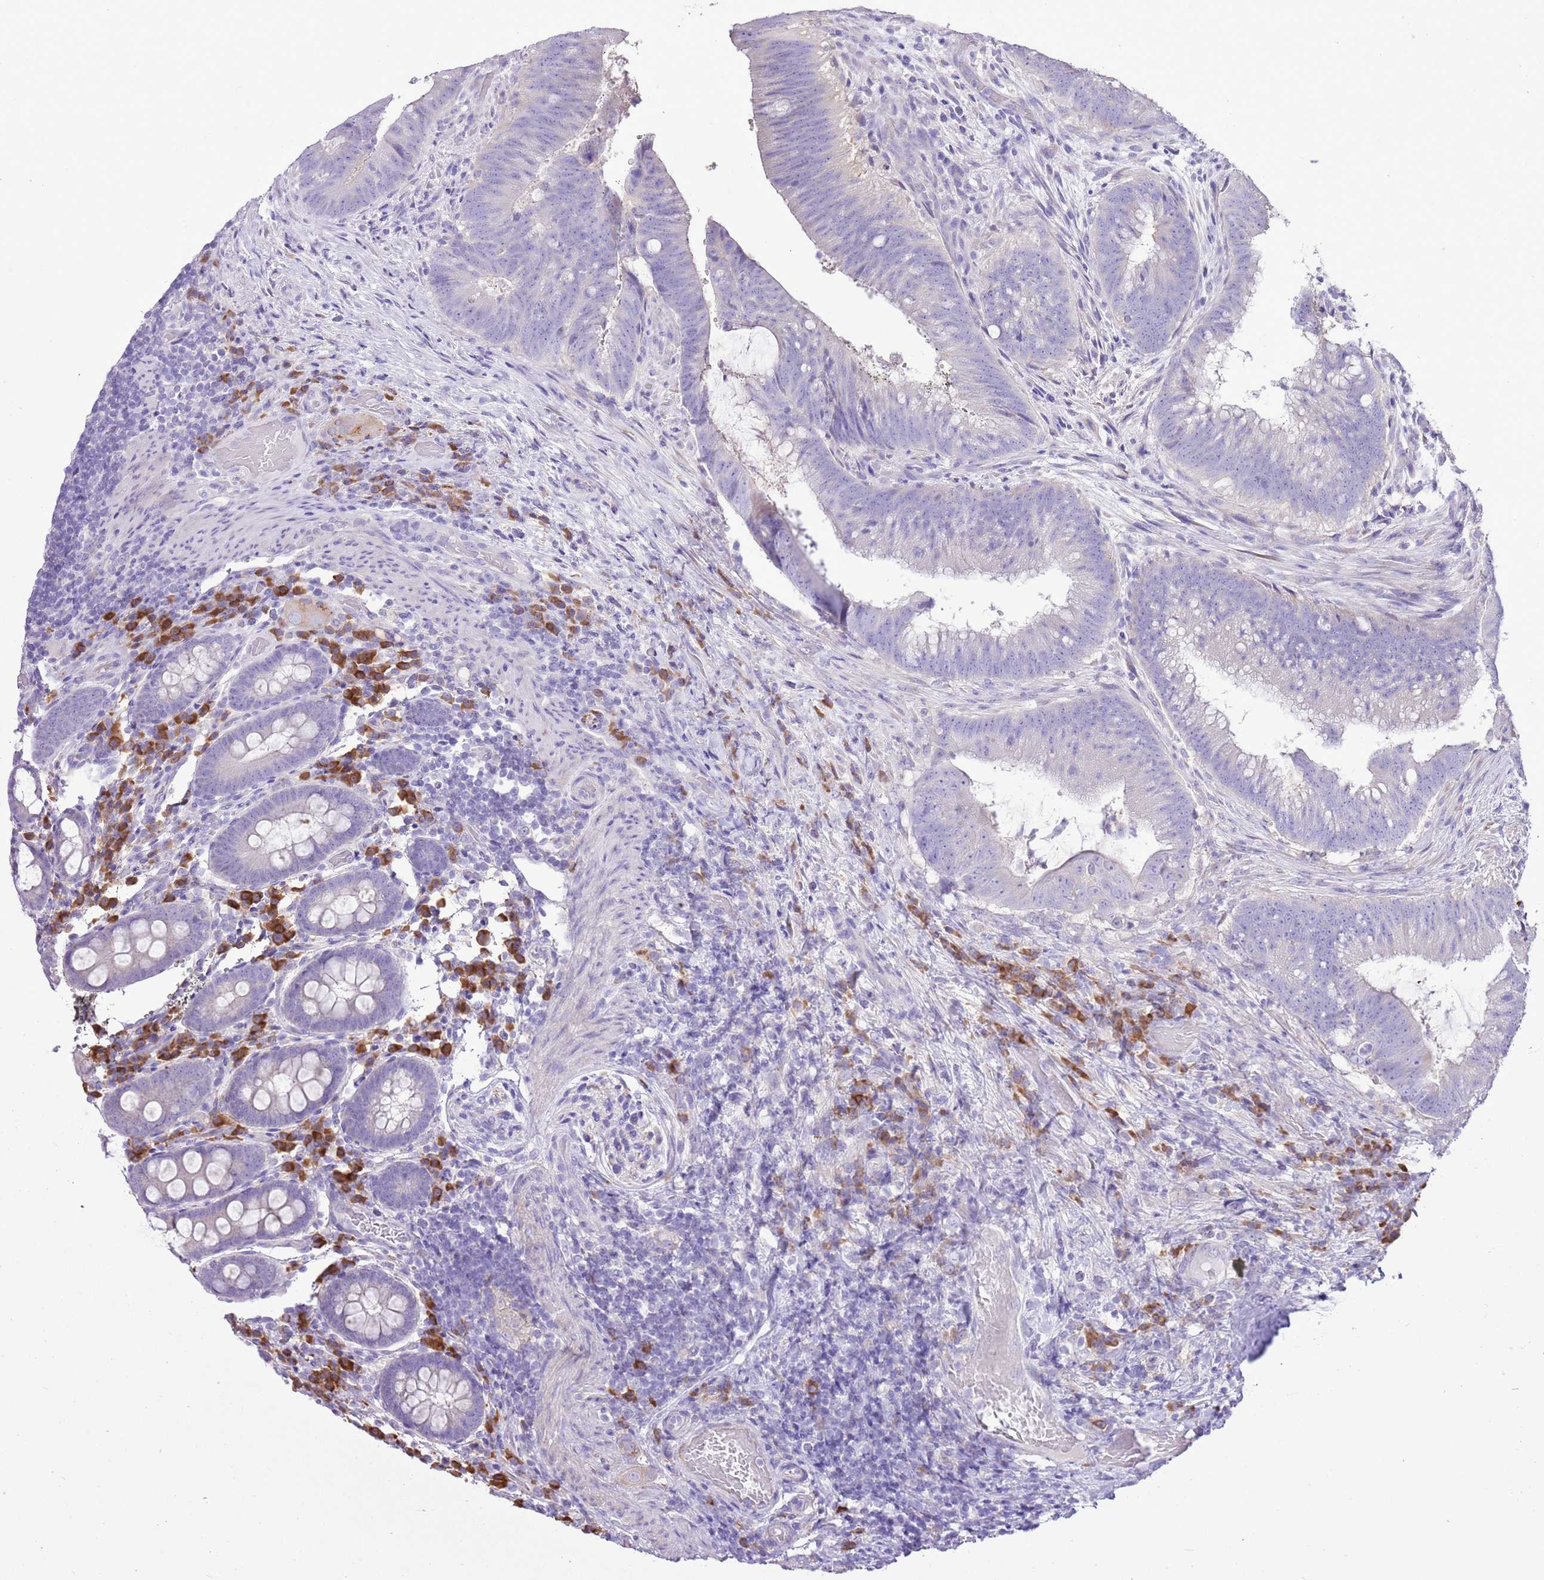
{"staining": {"intensity": "negative", "quantity": "none", "location": "none"}, "tissue": "colorectal cancer", "cell_type": "Tumor cells", "image_type": "cancer", "snomed": [{"axis": "morphology", "description": "Adenocarcinoma, NOS"}, {"axis": "topography", "description": "Colon"}], "caption": "This image is of adenocarcinoma (colorectal) stained with immunohistochemistry (IHC) to label a protein in brown with the nuclei are counter-stained blue. There is no expression in tumor cells.", "gene": "AAR2", "patient": {"sex": "female", "age": 43}}